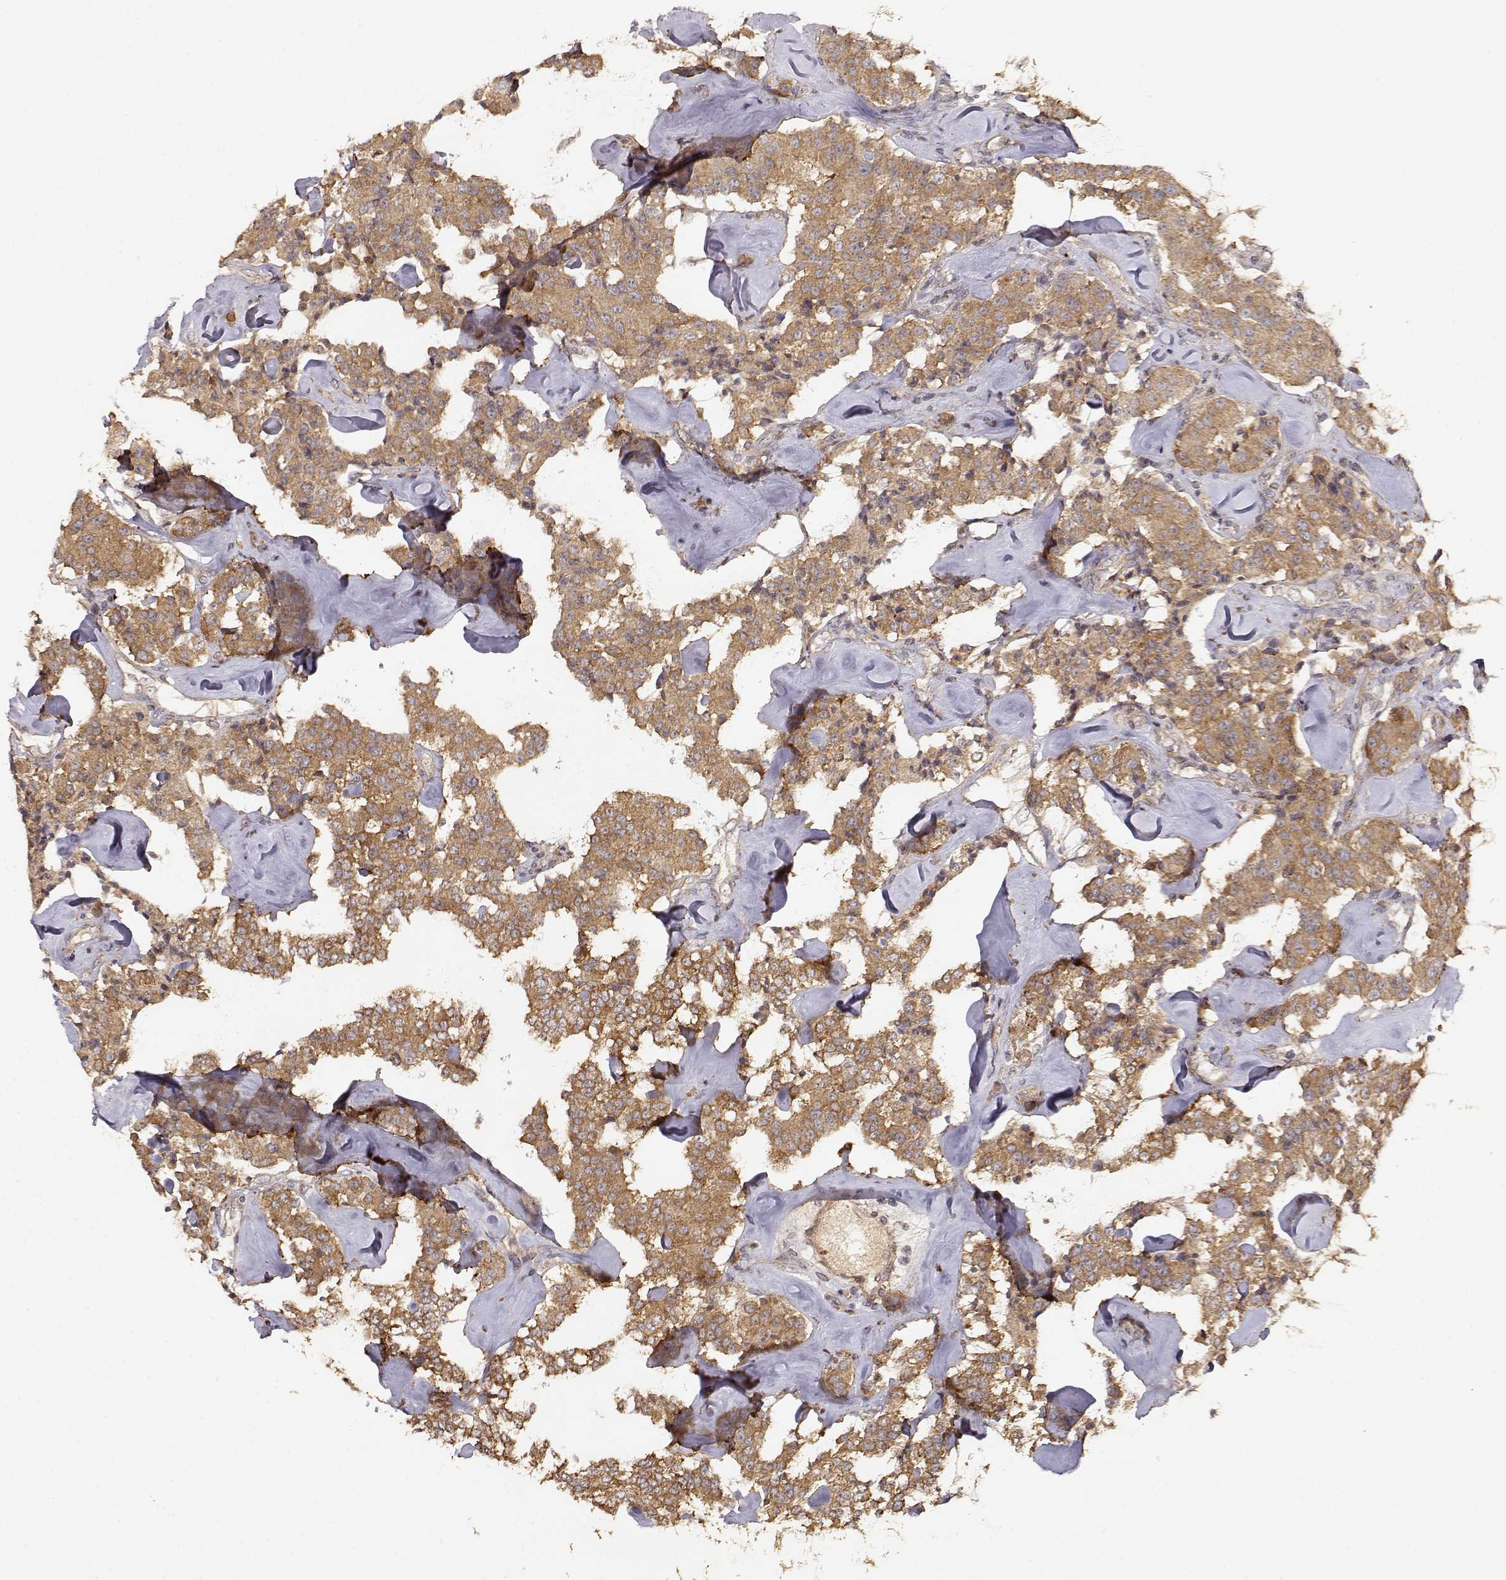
{"staining": {"intensity": "moderate", "quantity": ">75%", "location": "cytoplasmic/membranous"}, "tissue": "carcinoid", "cell_type": "Tumor cells", "image_type": "cancer", "snomed": [{"axis": "morphology", "description": "Carcinoid, malignant, NOS"}, {"axis": "topography", "description": "Pancreas"}], "caption": "Immunohistochemical staining of human carcinoid (malignant) shows medium levels of moderate cytoplasmic/membranous positivity in approximately >75% of tumor cells.", "gene": "PICK1", "patient": {"sex": "male", "age": 41}}